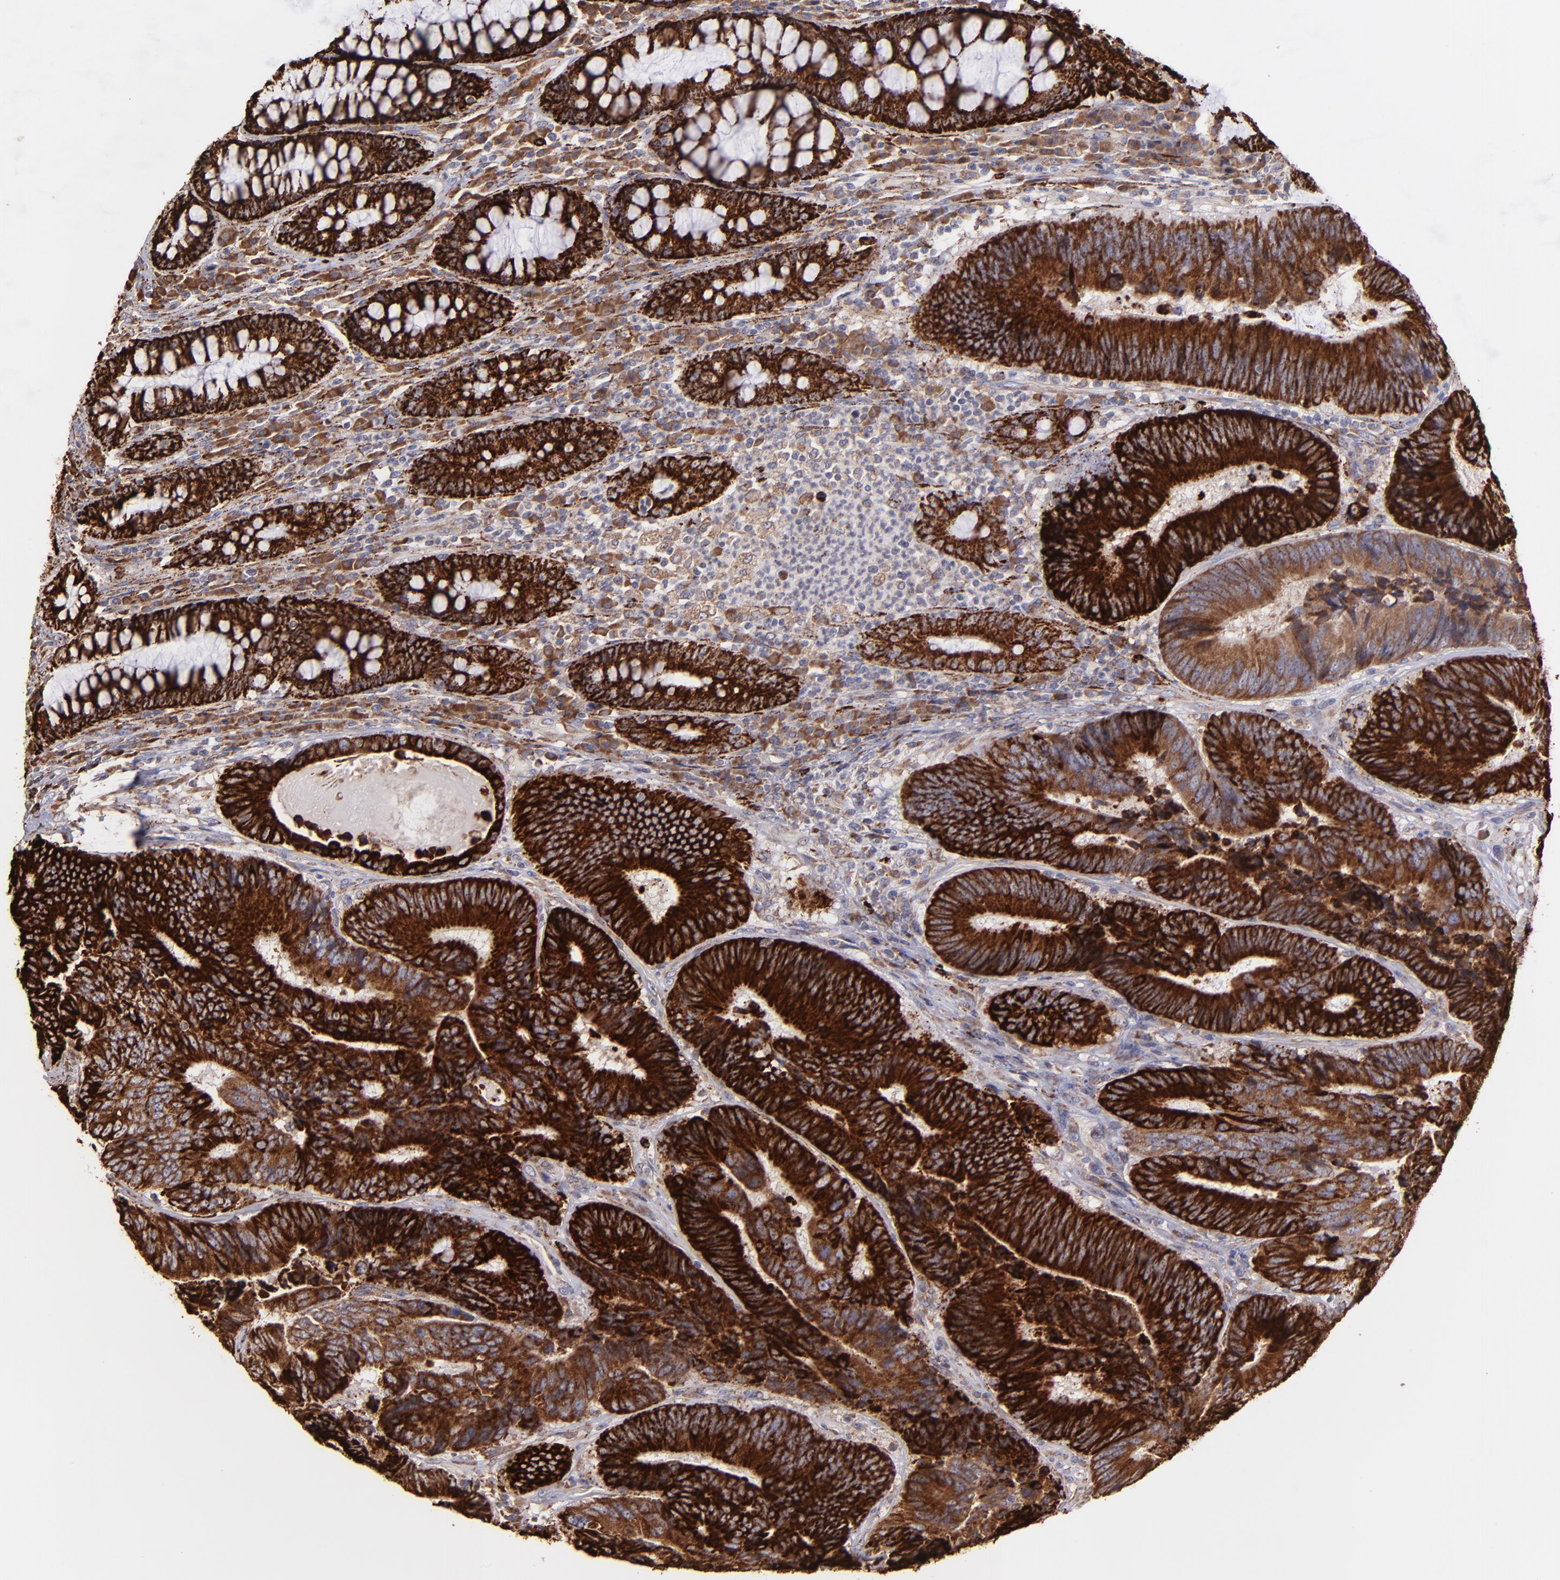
{"staining": {"intensity": "strong", "quantity": ">75%", "location": "cytoplasmic/membranous"}, "tissue": "colorectal cancer", "cell_type": "Tumor cells", "image_type": "cancer", "snomed": [{"axis": "morphology", "description": "Normal tissue, NOS"}, {"axis": "morphology", "description": "Adenocarcinoma, NOS"}, {"axis": "topography", "description": "Colon"}], "caption": "DAB (3,3'-diaminobenzidine) immunohistochemical staining of human colorectal adenocarcinoma shows strong cytoplasmic/membranous protein staining in about >75% of tumor cells. The protein of interest is stained brown, and the nuclei are stained in blue (DAB IHC with brightfield microscopy, high magnification).", "gene": "MAOB", "patient": {"sex": "female", "age": 78}}